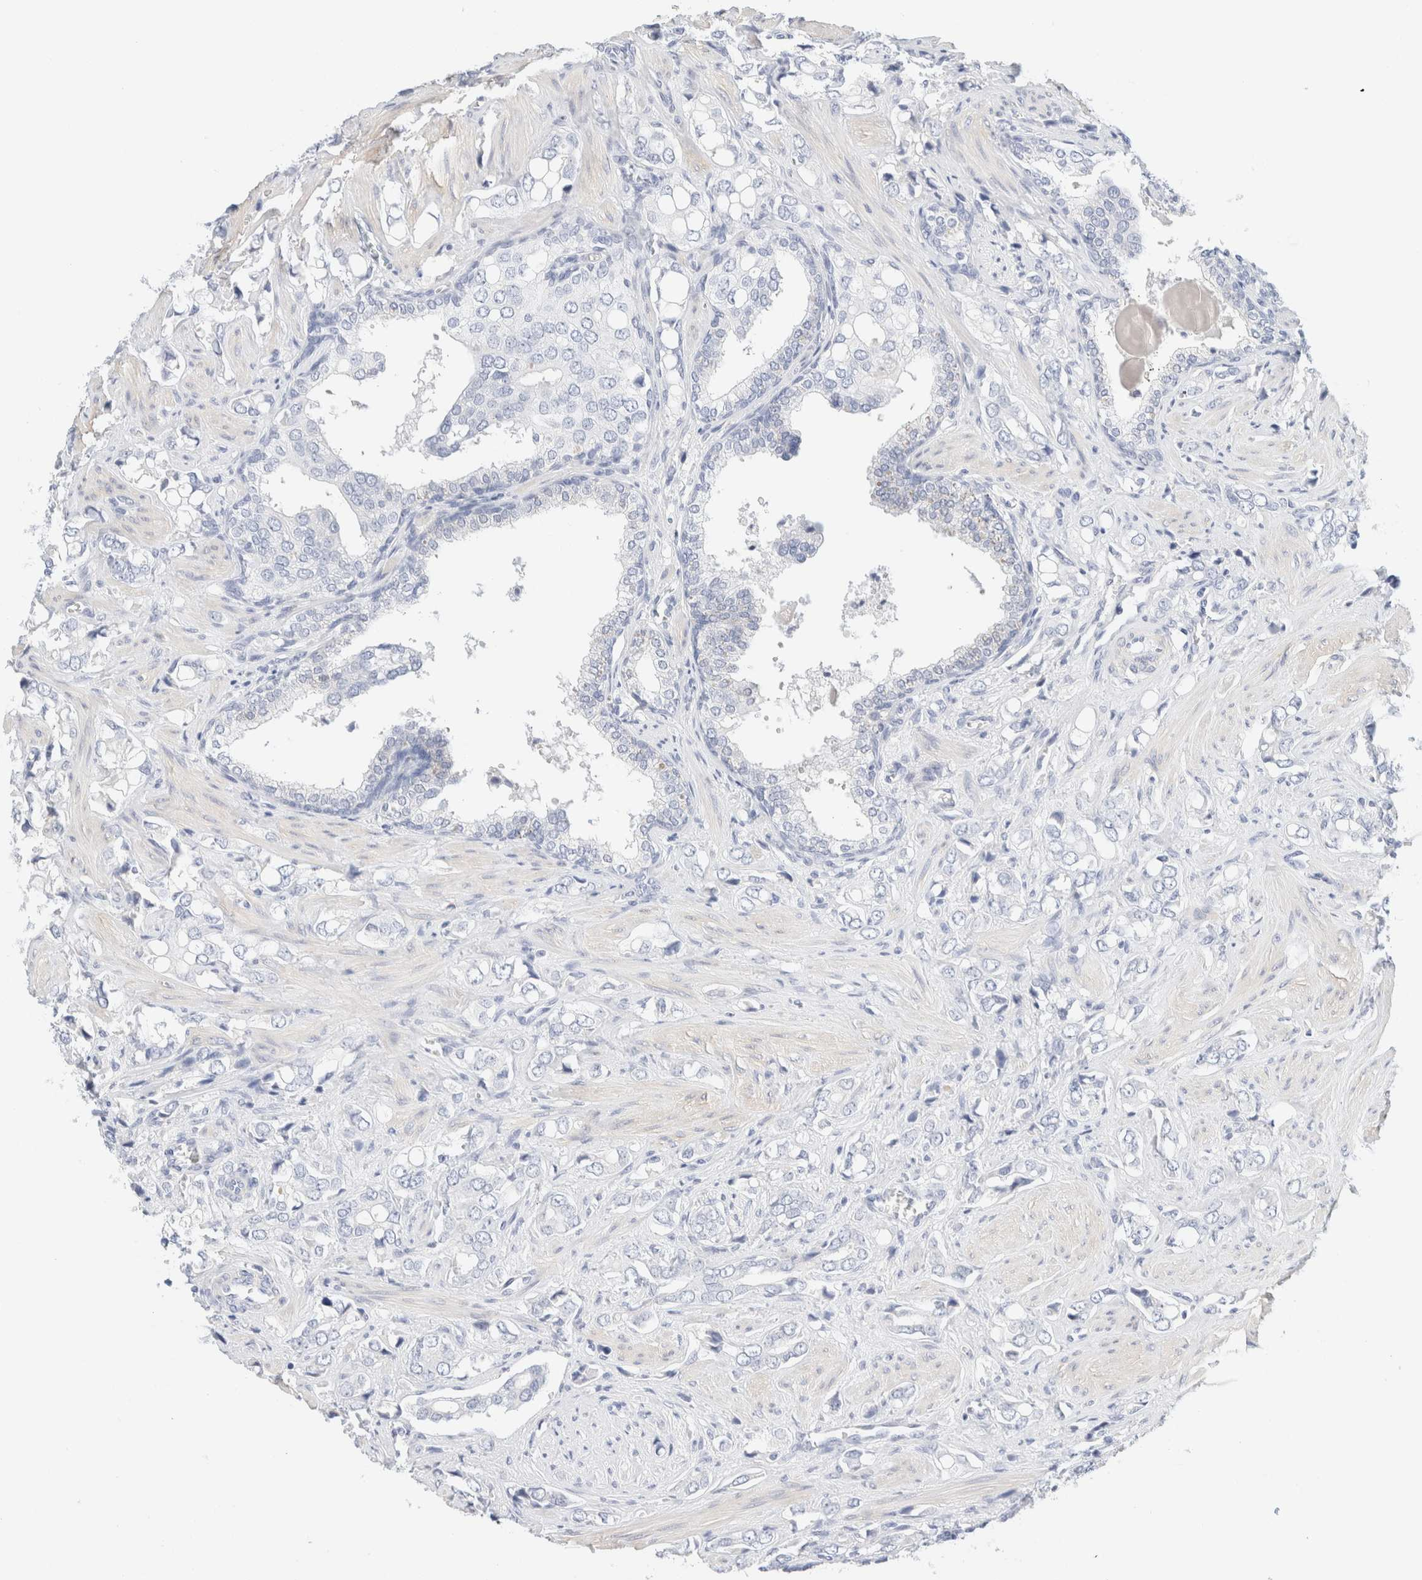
{"staining": {"intensity": "negative", "quantity": "none", "location": "none"}, "tissue": "prostate cancer", "cell_type": "Tumor cells", "image_type": "cancer", "snomed": [{"axis": "morphology", "description": "Adenocarcinoma, High grade"}, {"axis": "topography", "description": "Prostate"}], "caption": "Immunohistochemistry (IHC) image of human prostate cancer stained for a protein (brown), which reveals no positivity in tumor cells.", "gene": "DPYS", "patient": {"sex": "male", "age": 52}}